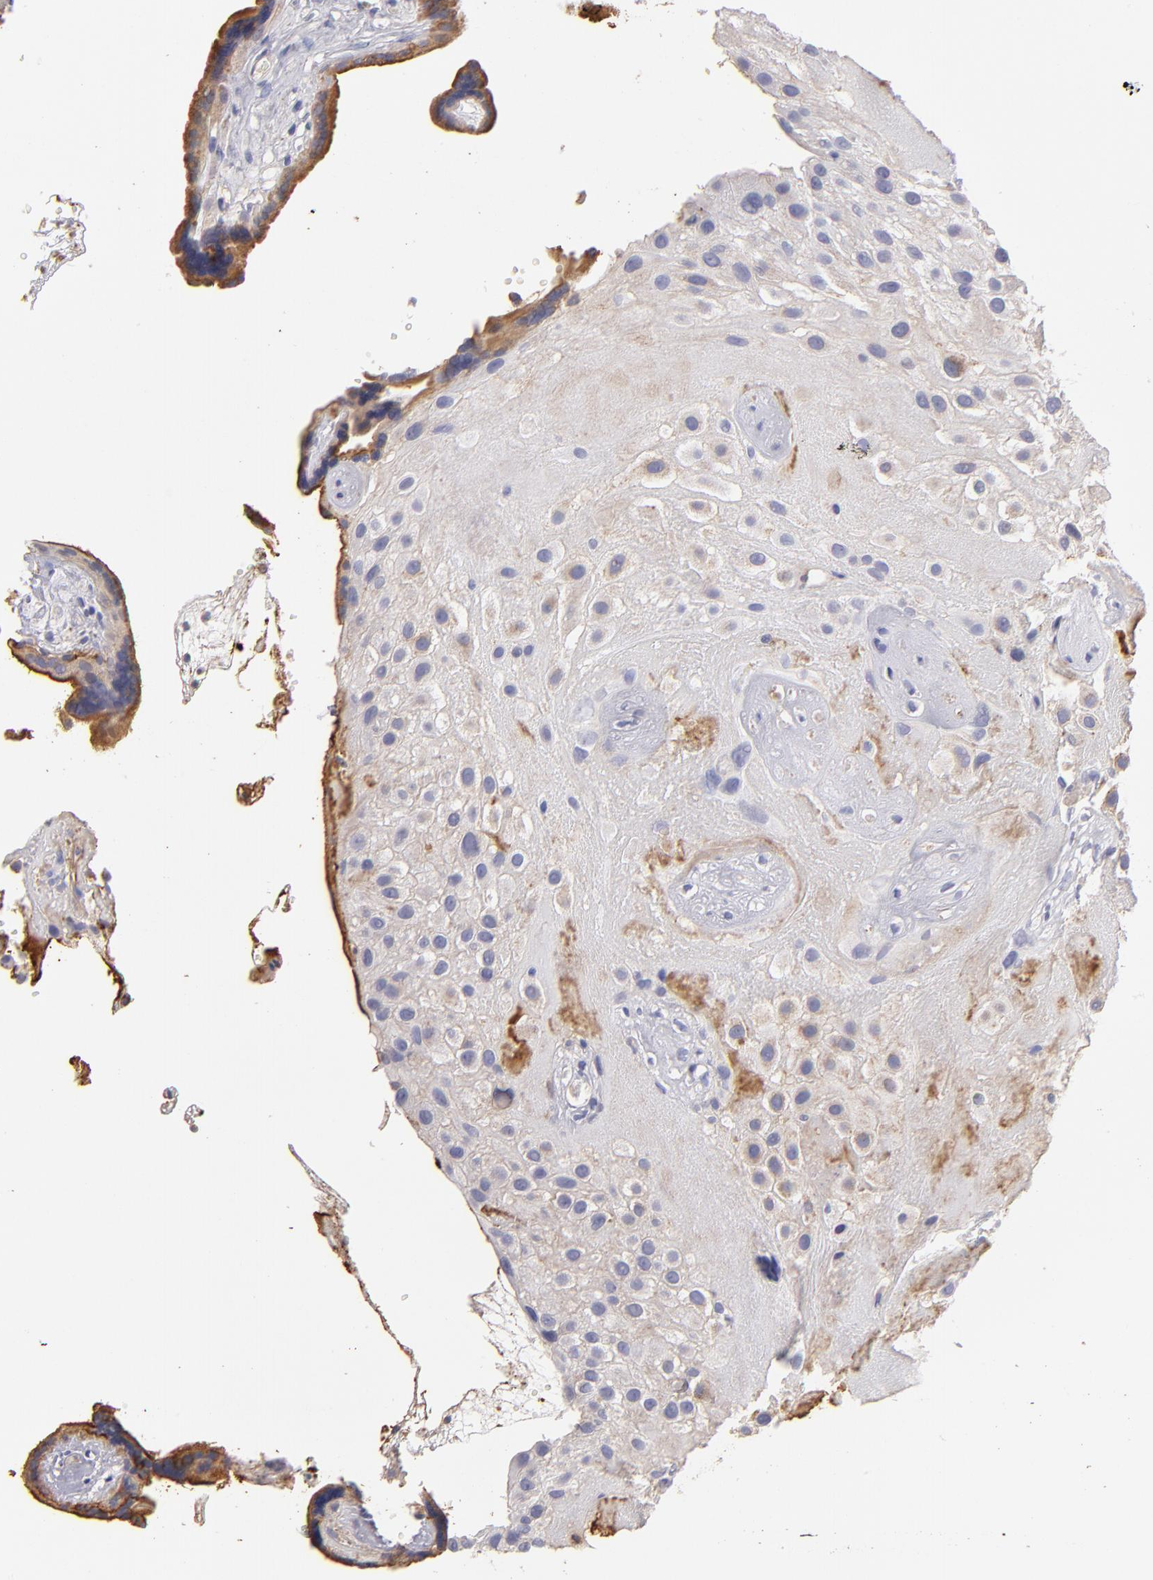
{"staining": {"intensity": "weak", "quantity": "25%-75%", "location": "cytoplasmic/membranous"}, "tissue": "placenta", "cell_type": "Decidual cells", "image_type": "normal", "snomed": [{"axis": "morphology", "description": "Normal tissue, NOS"}, {"axis": "topography", "description": "Placenta"}], "caption": "Immunohistochemistry (IHC) image of unremarkable human placenta stained for a protein (brown), which displays low levels of weak cytoplasmic/membranous expression in about 25%-75% of decidual cells.", "gene": "ABCB1", "patient": {"sex": "female", "age": 32}}